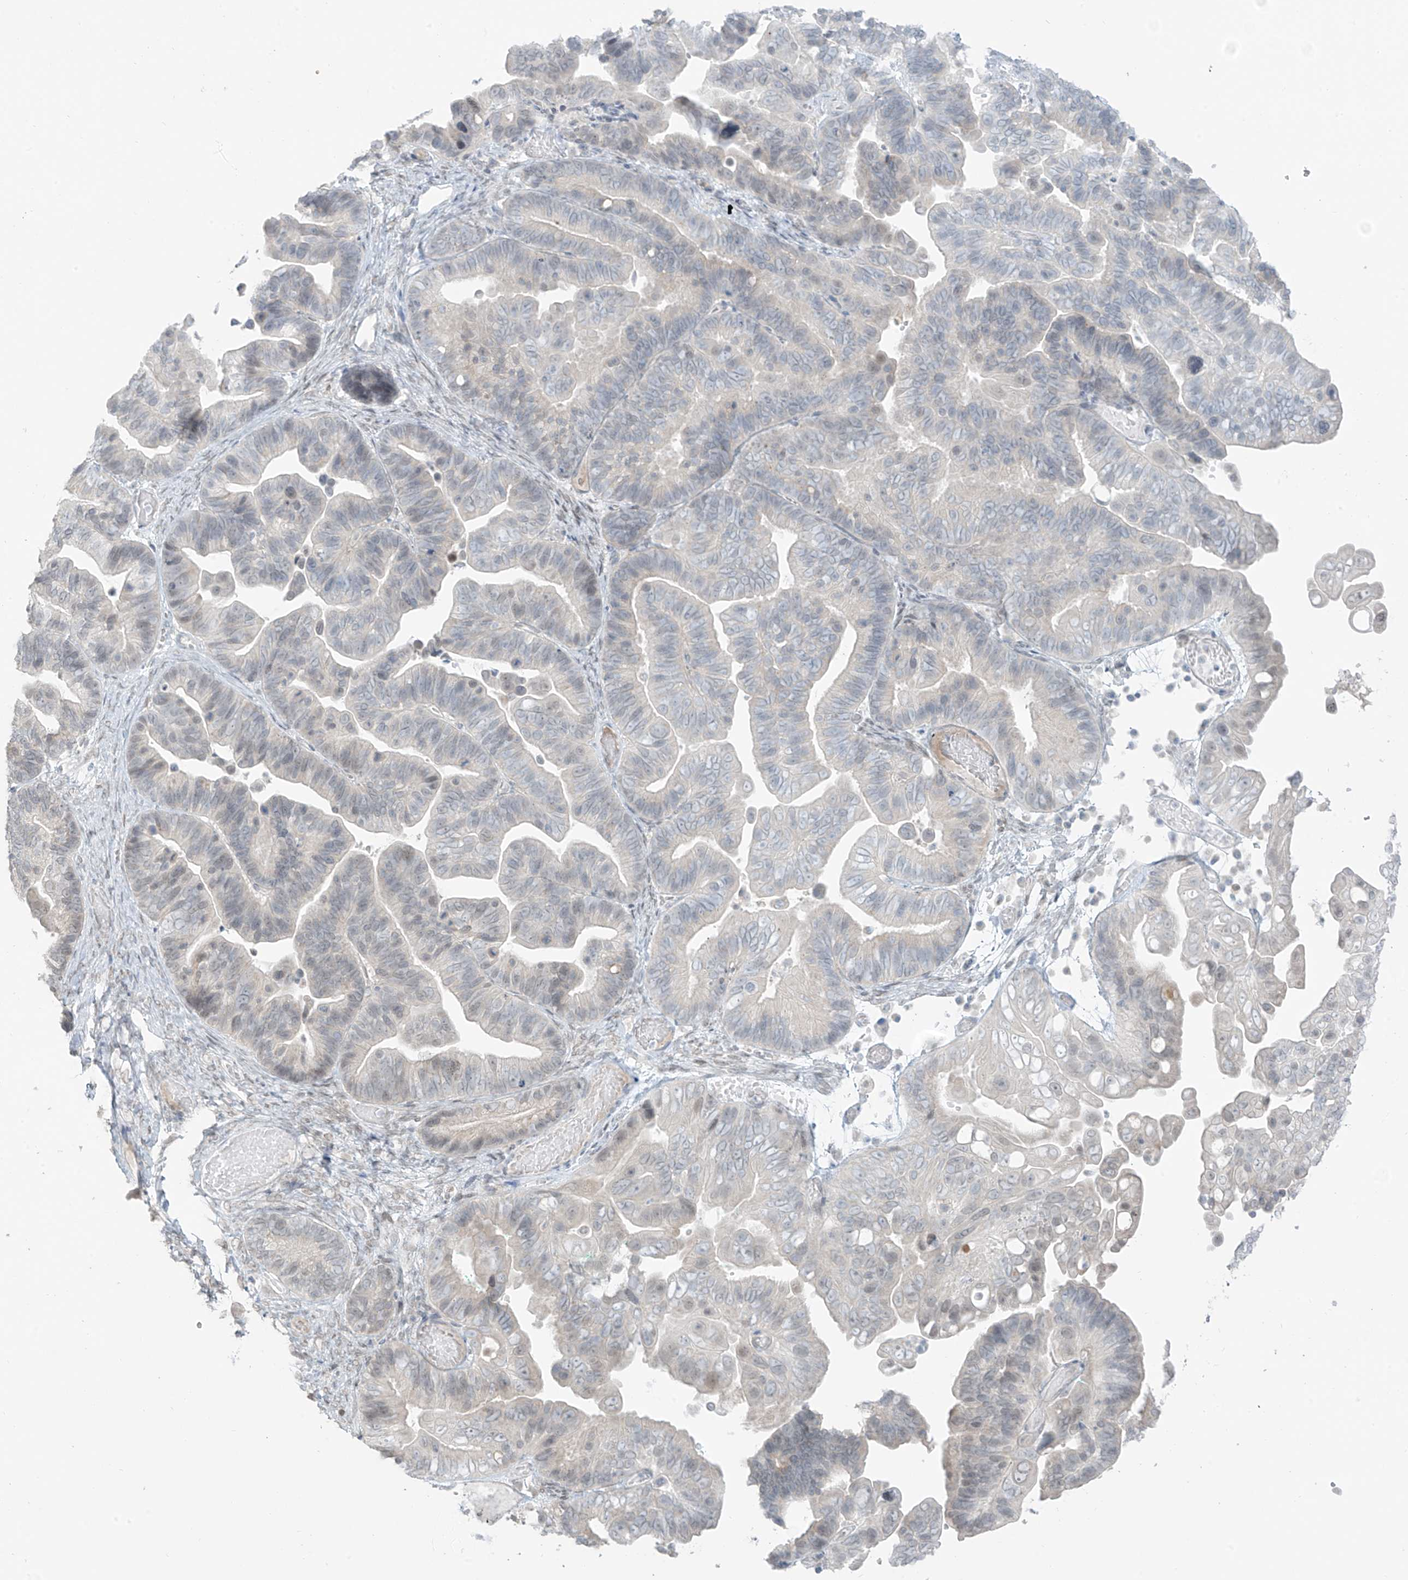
{"staining": {"intensity": "weak", "quantity": "<25%", "location": "nuclear"}, "tissue": "ovarian cancer", "cell_type": "Tumor cells", "image_type": "cancer", "snomed": [{"axis": "morphology", "description": "Cystadenocarcinoma, serous, NOS"}, {"axis": "topography", "description": "Ovary"}], "caption": "DAB immunohistochemical staining of human serous cystadenocarcinoma (ovarian) displays no significant positivity in tumor cells.", "gene": "PRDM6", "patient": {"sex": "female", "age": 56}}